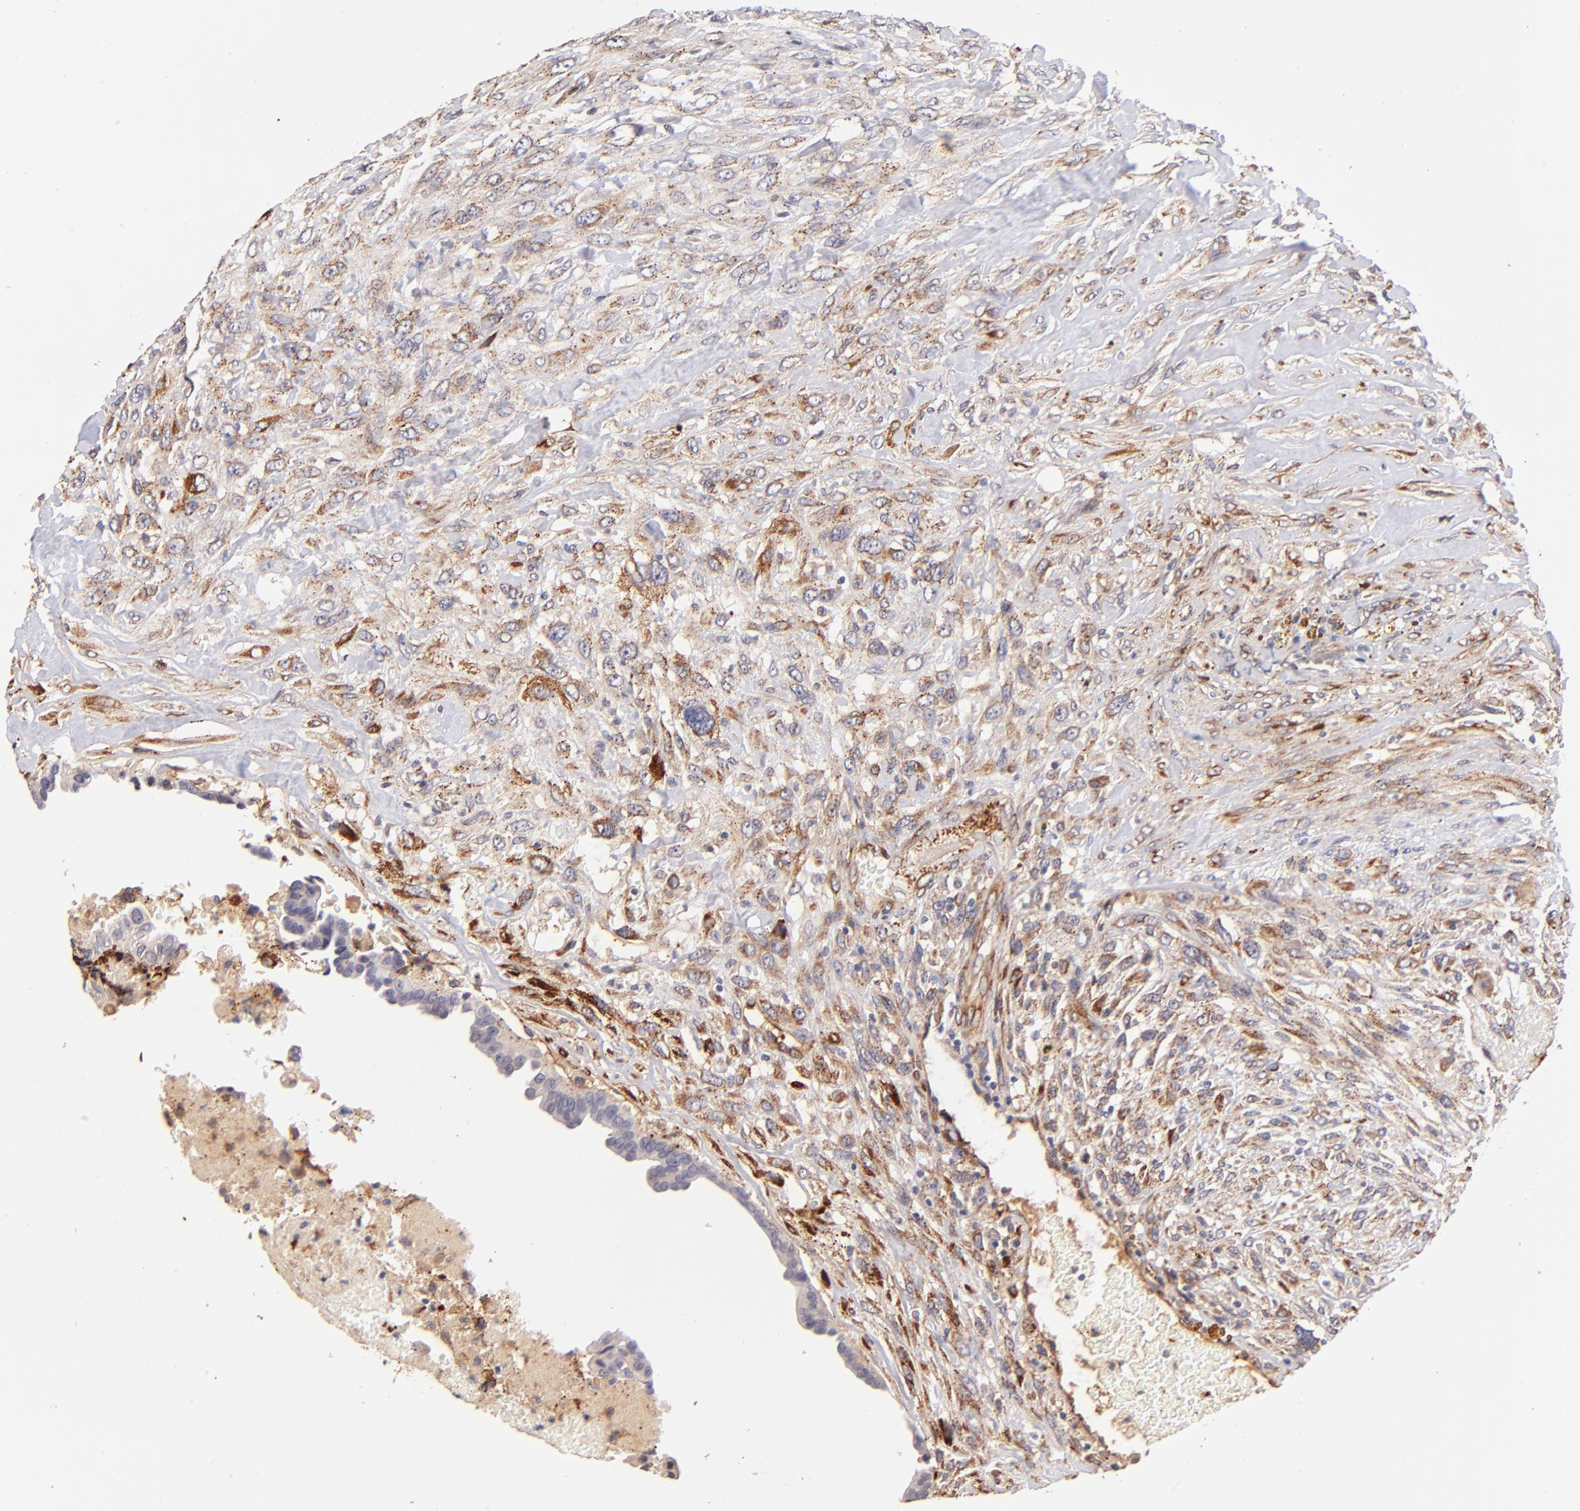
{"staining": {"intensity": "moderate", "quantity": ">75%", "location": "cytoplasmic/membranous"}, "tissue": "breast cancer", "cell_type": "Tumor cells", "image_type": "cancer", "snomed": [{"axis": "morphology", "description": "Neoplasm, malignant, NOS"}, {"axis": "topography", "description": "Breast"}], "caption": "Breast cancer stained for a protein exhibits moderate cytoplasmic/membranous positivity in tumor cells.", "gene": "SPARC", "patient": {"sex": "female", "age": 50}}